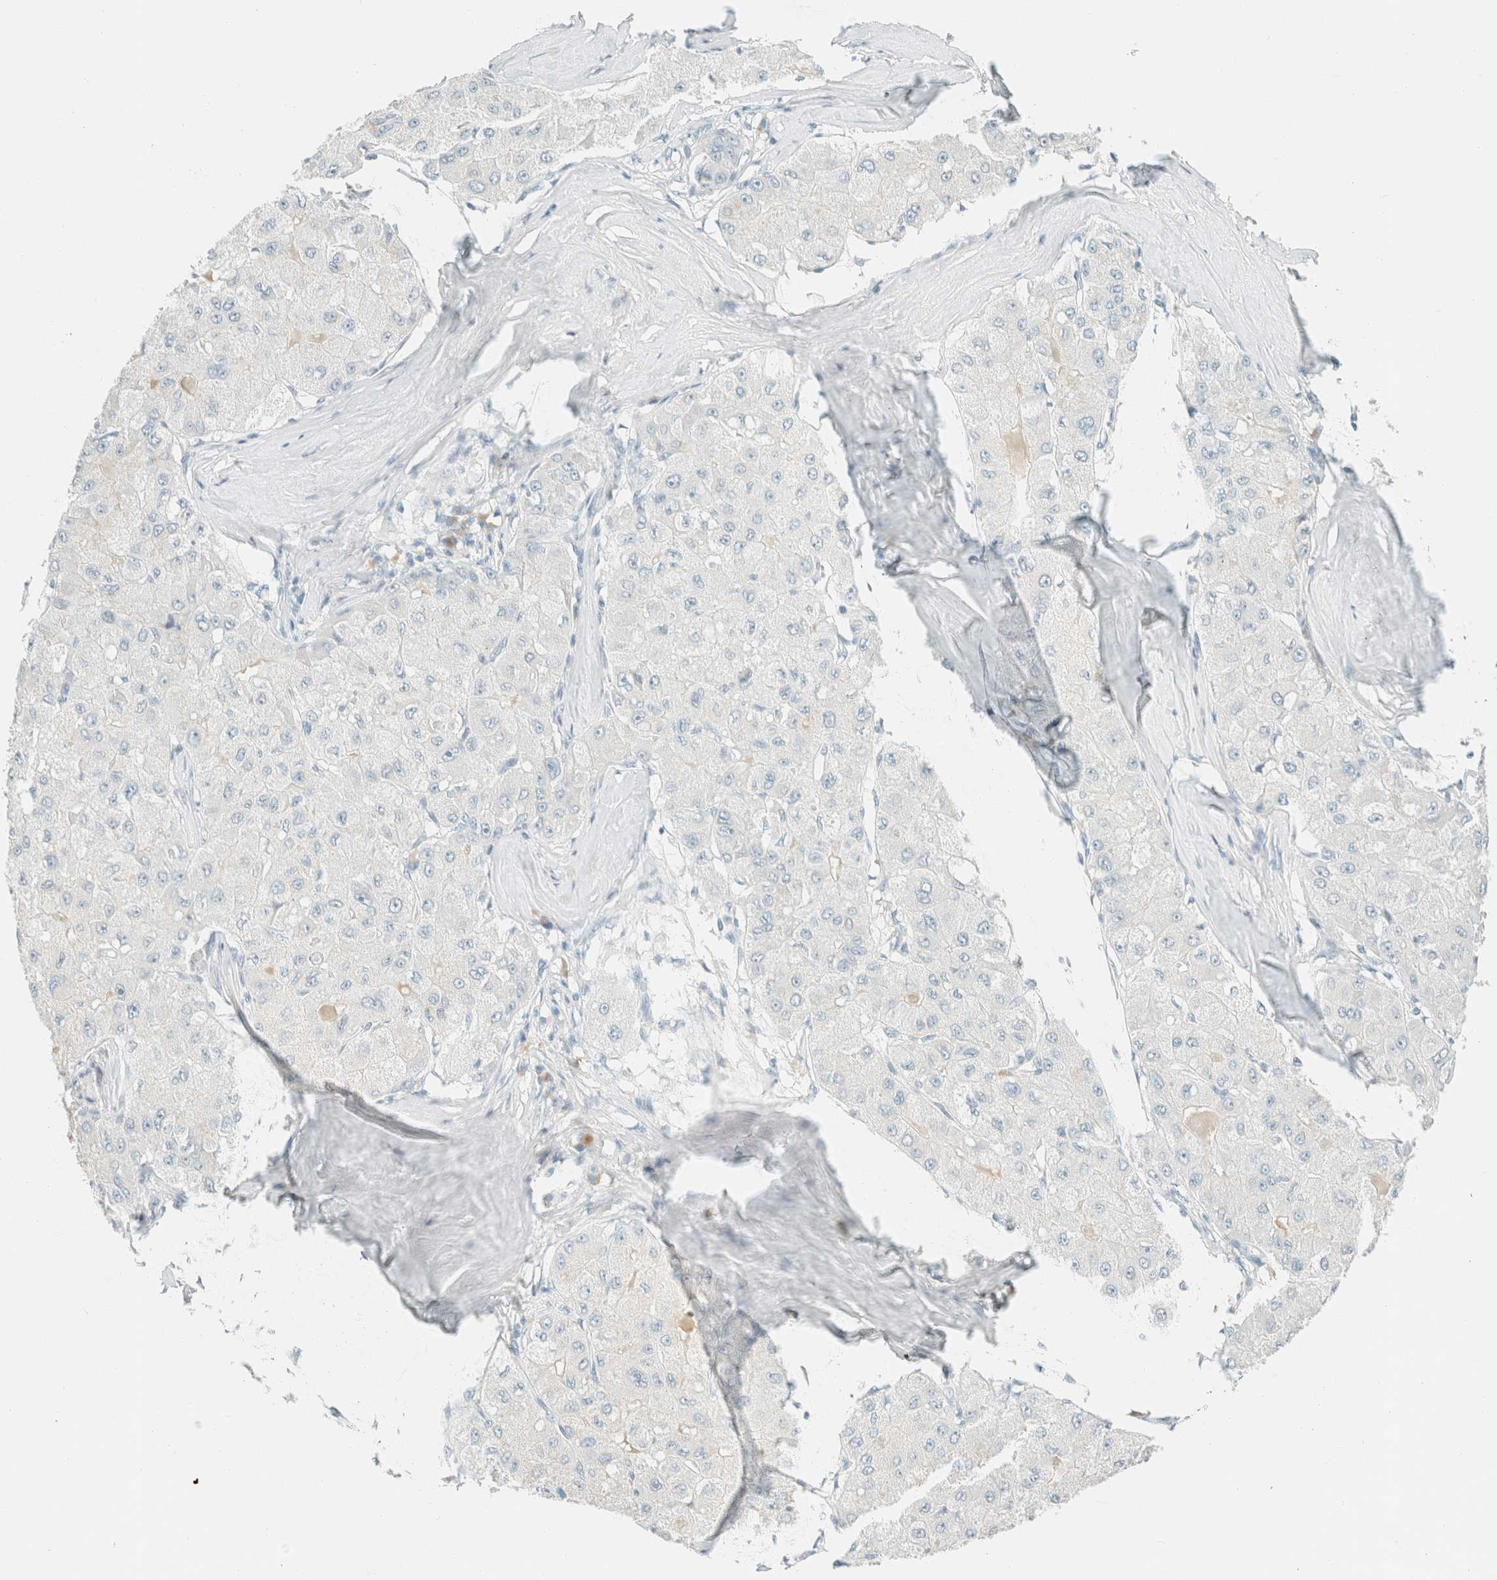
{"staining": {"intensity": "negative", "quantity": "none", "location": "none"}, "tissue": "liver cancer", "cell_type": "Tumor cells", "image_type": "cancer", "snomed": [{"axis": "morphology", "description": "Carcinoma, Hepatocellular, NOS"}, {"axis": "topography", "description": "Liver"}], "caption": "This is an immunohistochemistry (IHC) image of liver cancer. There is no expression in tumor cells.", "gene": "GPA33", "patient": {"sex": "male", "age": 80}}